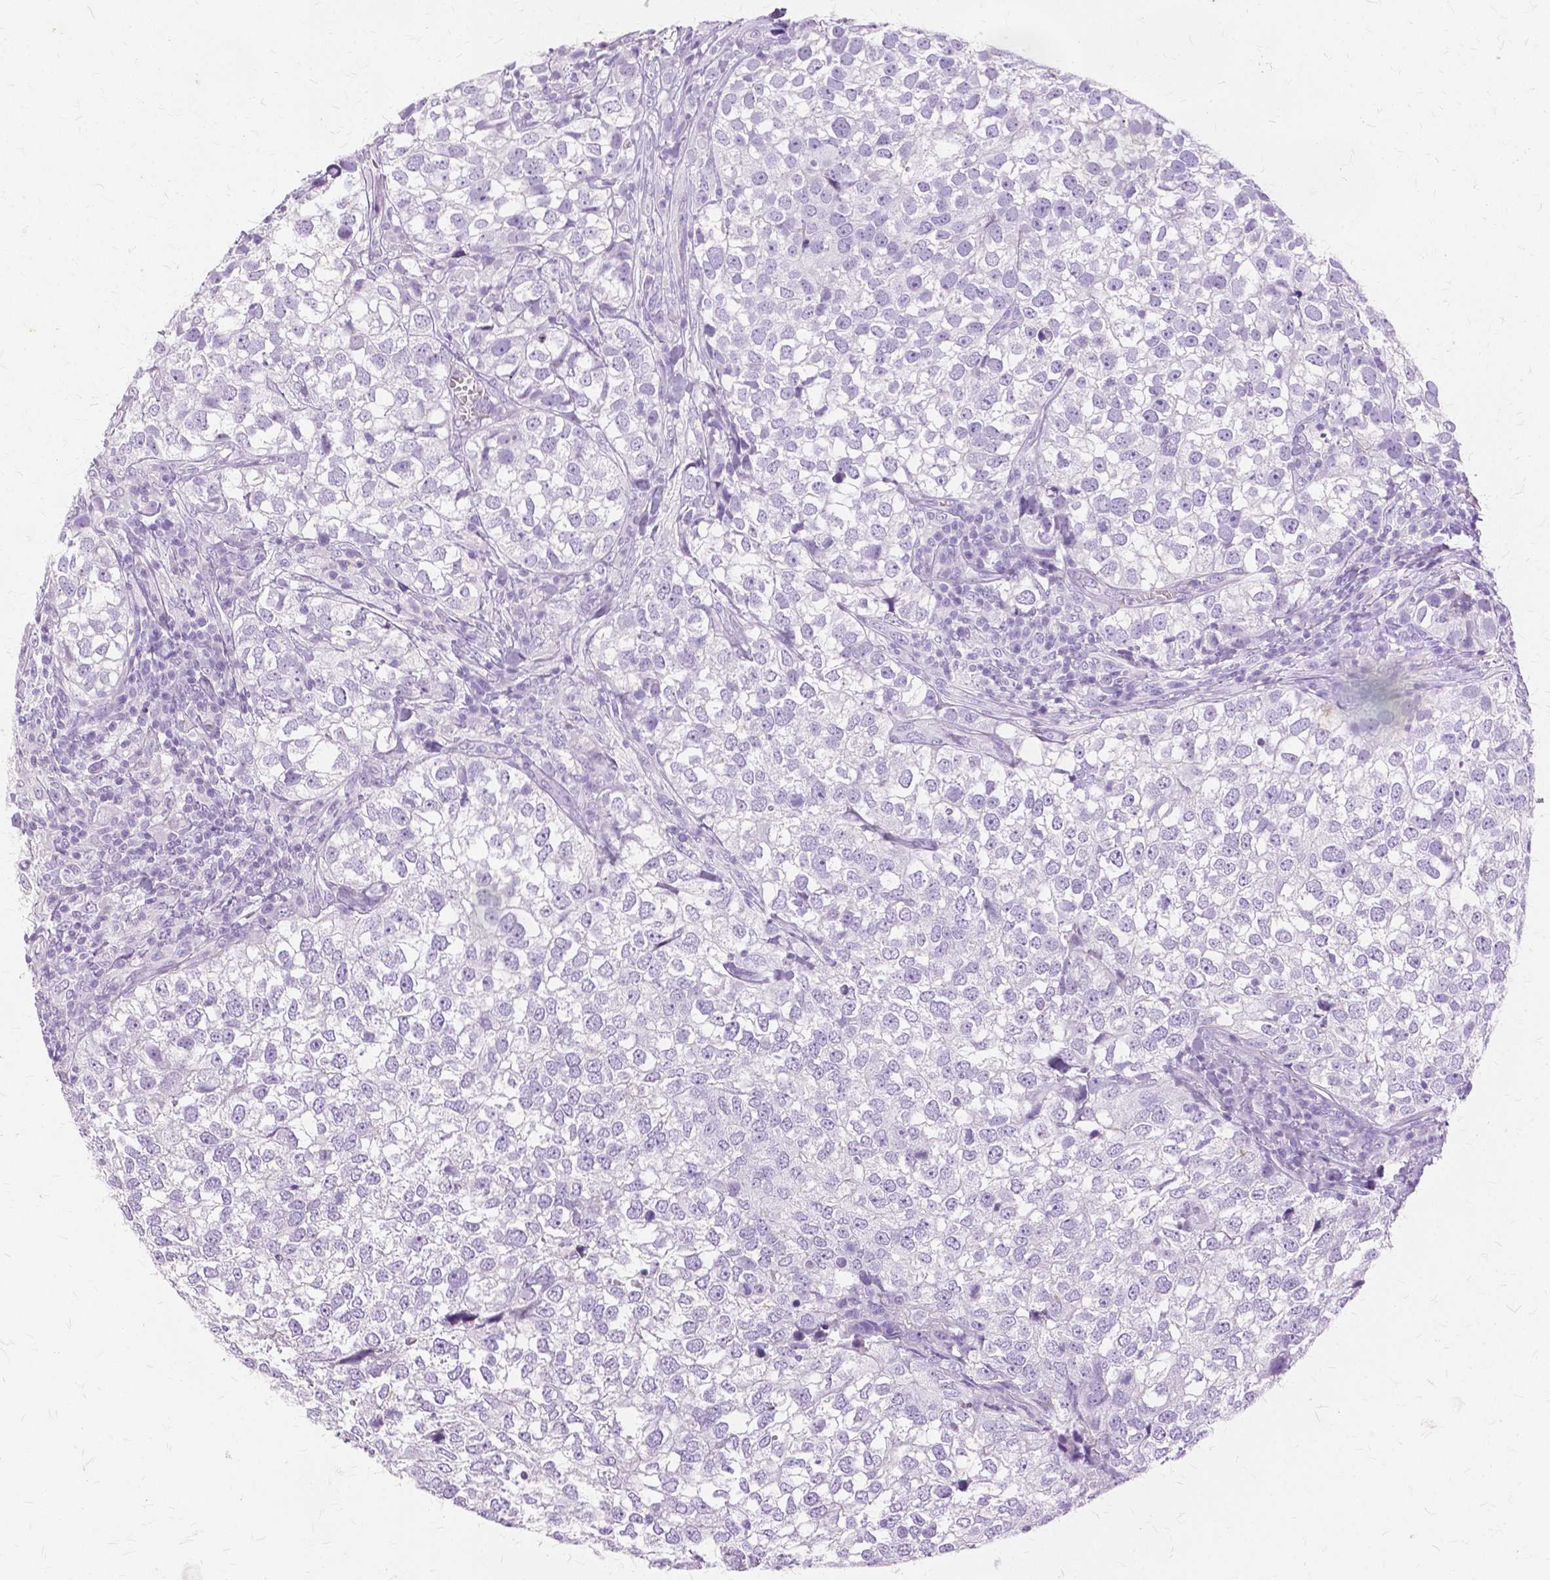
{"staining": {"intensity": "negative", "quantity": "none", "location": "none"}, "tissue": "breast cancer", "cell_type": "Tumor cells", "image_type": "cancer", "snomed": [{"axis": "morphology", "description": "Duct carcinoma"}, {"axis": "topography", "description": "Breast"}], "caption": "Immunohistochemical staining of infiltrating ductal carcinoma (breast) reveals no significant staining in tumor cells.", "gene": "TGM1", "patient": {"sex": "female", "age": 30}}